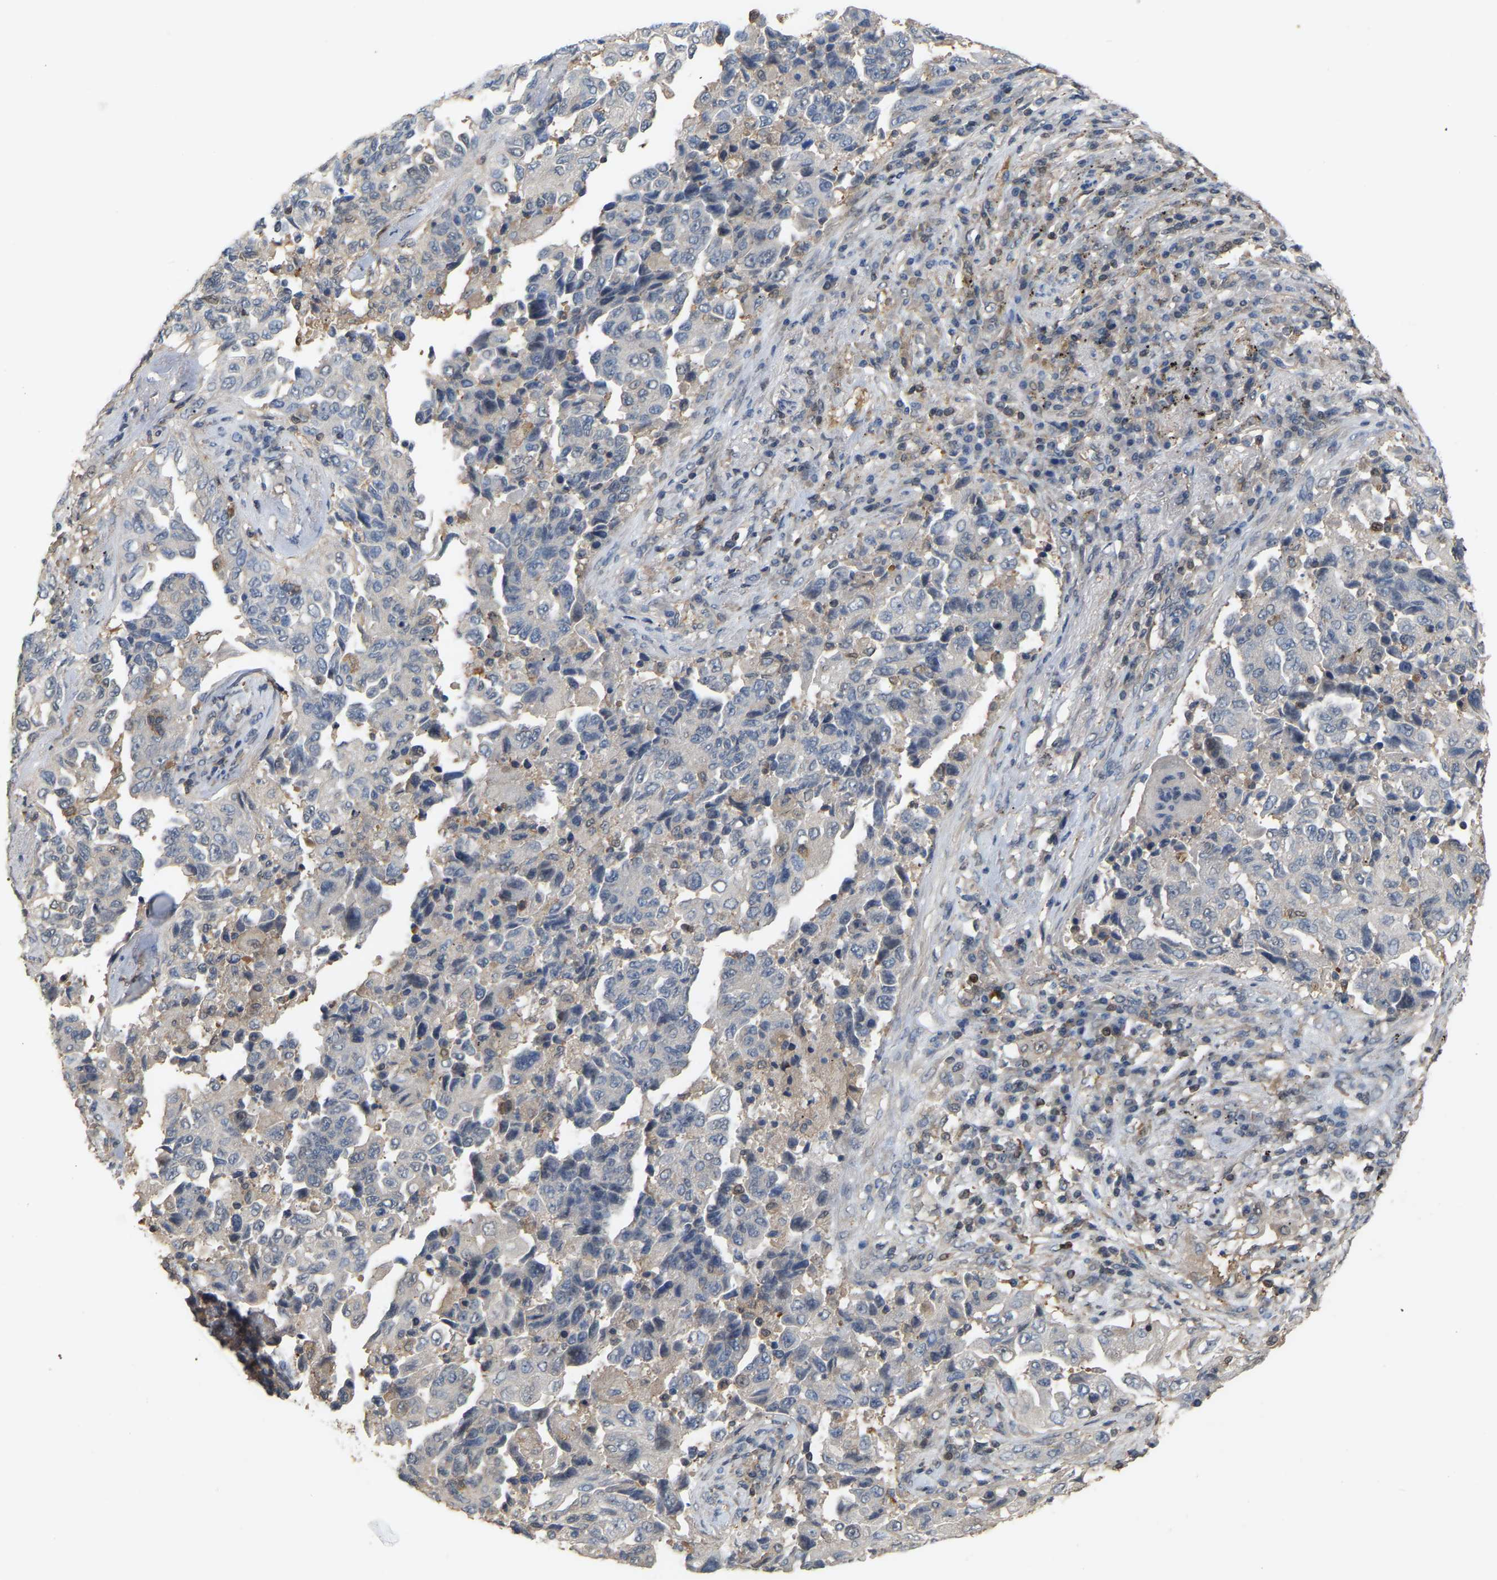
{"staining": {"intensity": "negative", "quantity": "none", "location": "none"}, "tissue": "lung cancer", "cell_type": "Tumor cells", "image_type": "cancer", "snomed": [{"axis": "morphology", "description": "Adenocarcinoma, NOS"}, {"axis": "topography", "description": "Lung"}], "caption": "The immunohistochemistry (IHC) micrograph has no significant staining in tumor cells of lung cancer tissue.", "gene": "MTPN", "patient": {"sex": "female", "age": 51}}